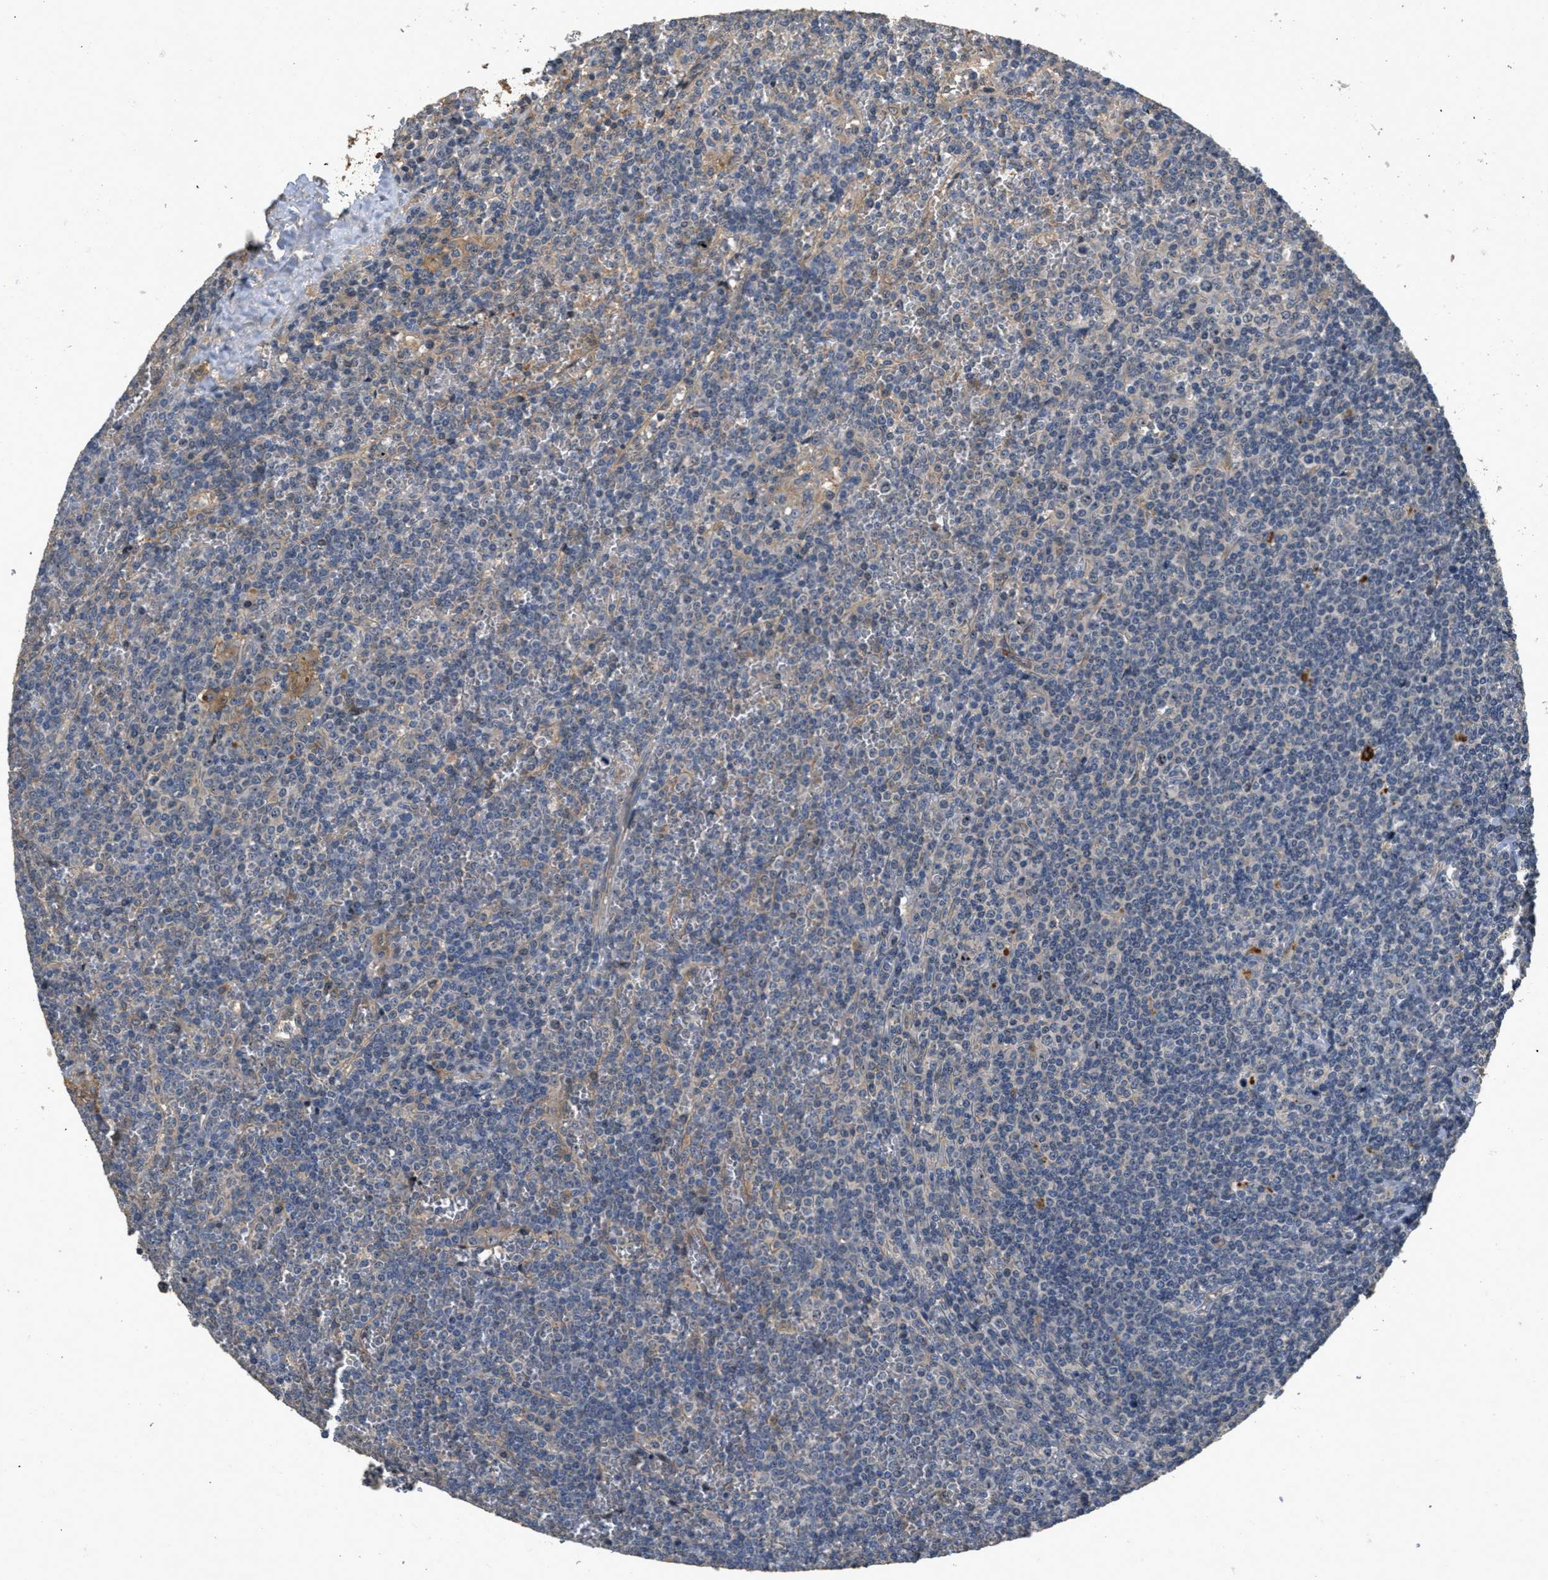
{"staining": {"intensity": "negative", "quantity": "none", "location": "none"}, "tissue": "lymphoma", "cell_type": "Tumor cells", "image_type": "cancer", "snomed": [{"axis": "morphology", "description": "Malignant lymphoma, non-Hodgkin's type, Low grade"}, {"axis": "topography", "description": "Spleen"}], "caption": "Immunohistochemistry photomicrograph of neoplastic tissue: human low-grade malignant lymphoma, non-Hodgkin's type stained with DAB demonstrates no significant protein staining in tumor cells.", "gene": "OSMR", "patient": {"sex": "female", "age": 19}}